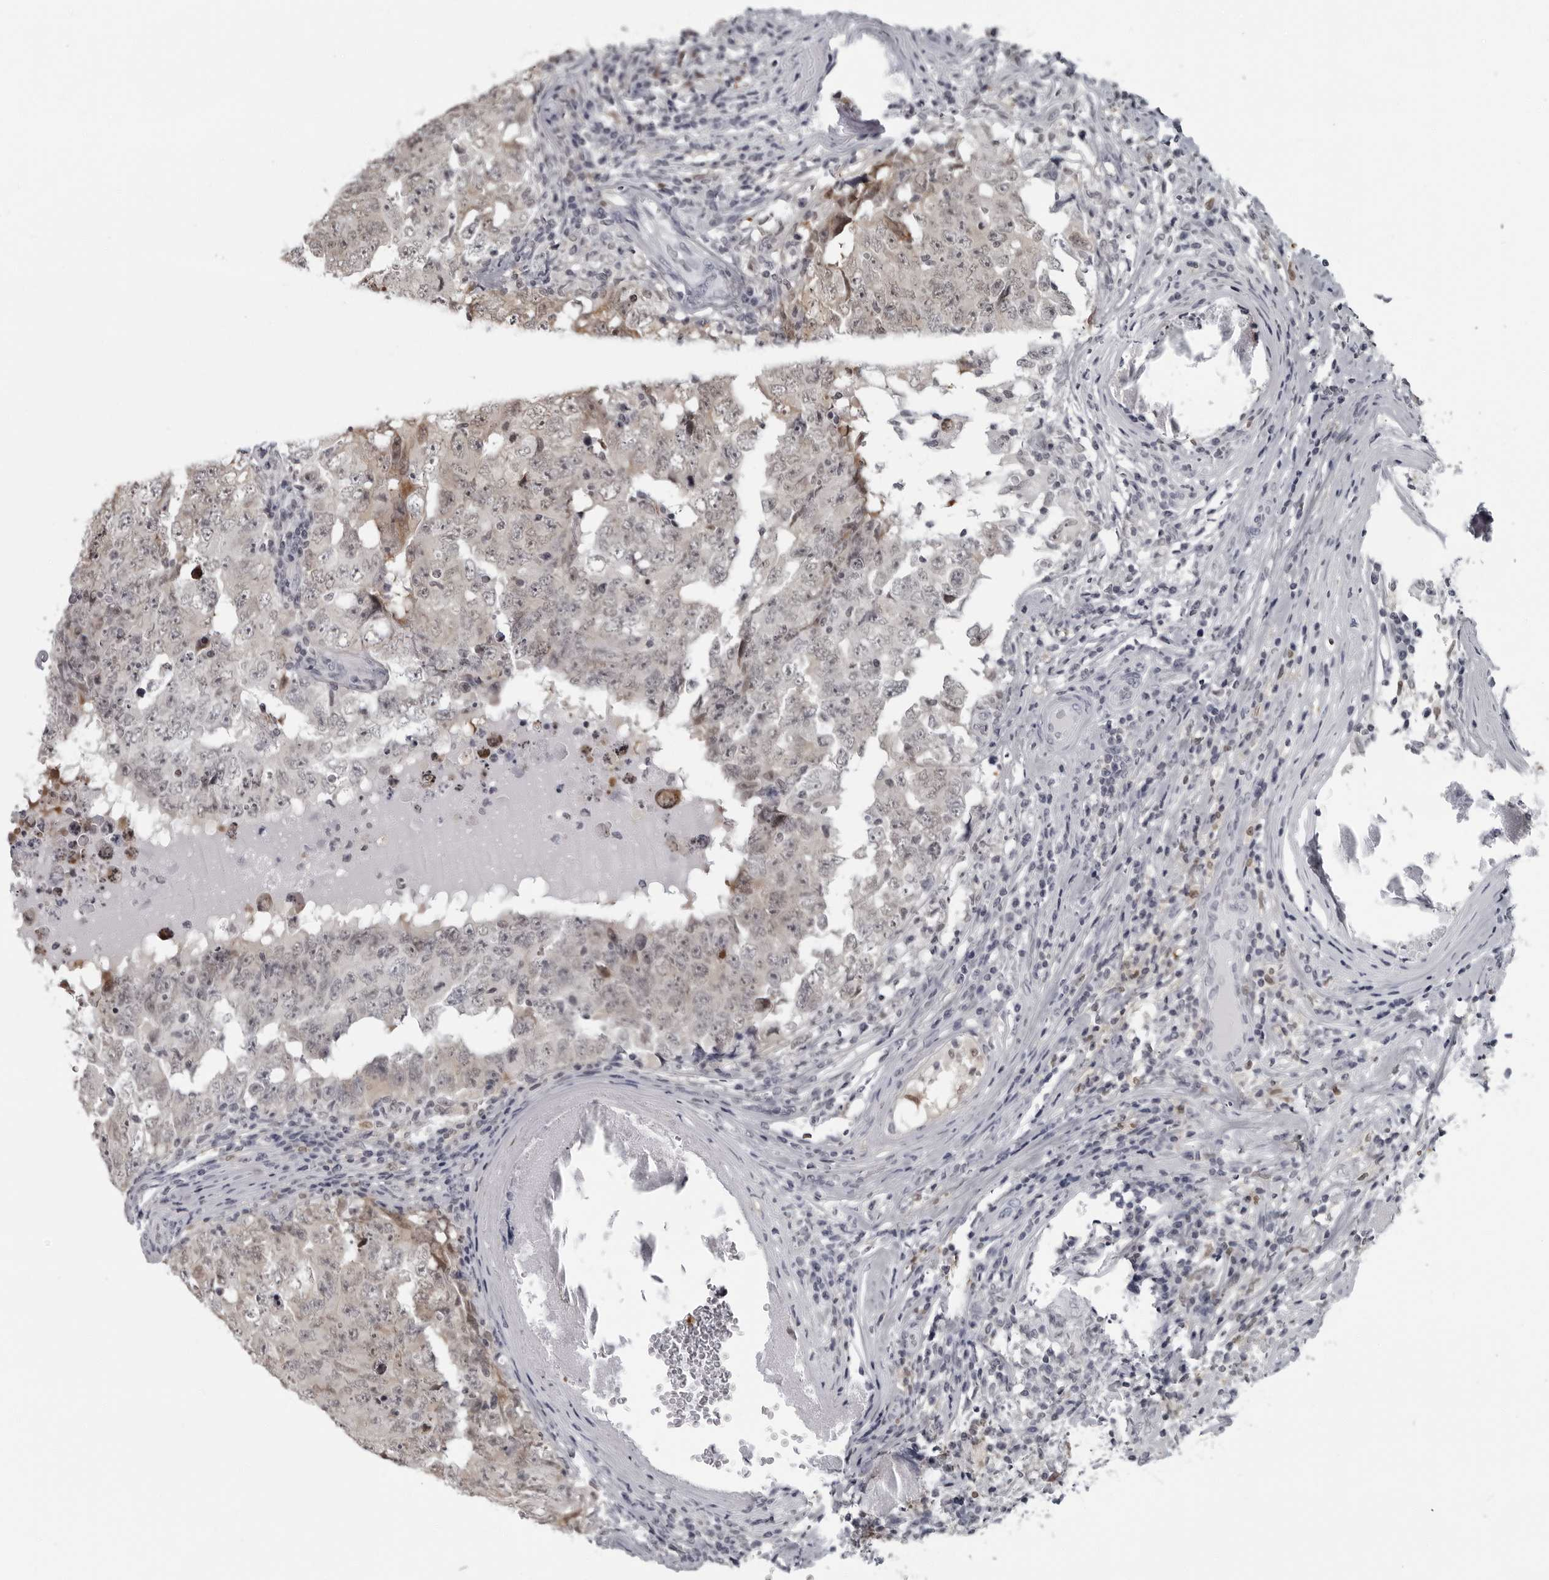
{"staining": {"intensity": "negative", "quantity": "none", "location": "none"}, "tissue": "testis cancer", "cell_type": "Tumor cells", "image_type": "cancer", "snomed": [{"axis": "morphology", "description": "Carcinoma, Embryonal, NOS"}, {"axis": "topography", "description": "Testis"}], "caption": "The immunohistochemistry (IHC) photomicrograph has no significant staining in tumor cells of testis cancer (embryonal carcinoma) tissue.", "gene": "LZIC", "patient": {"sex": "male", "age": 26}}